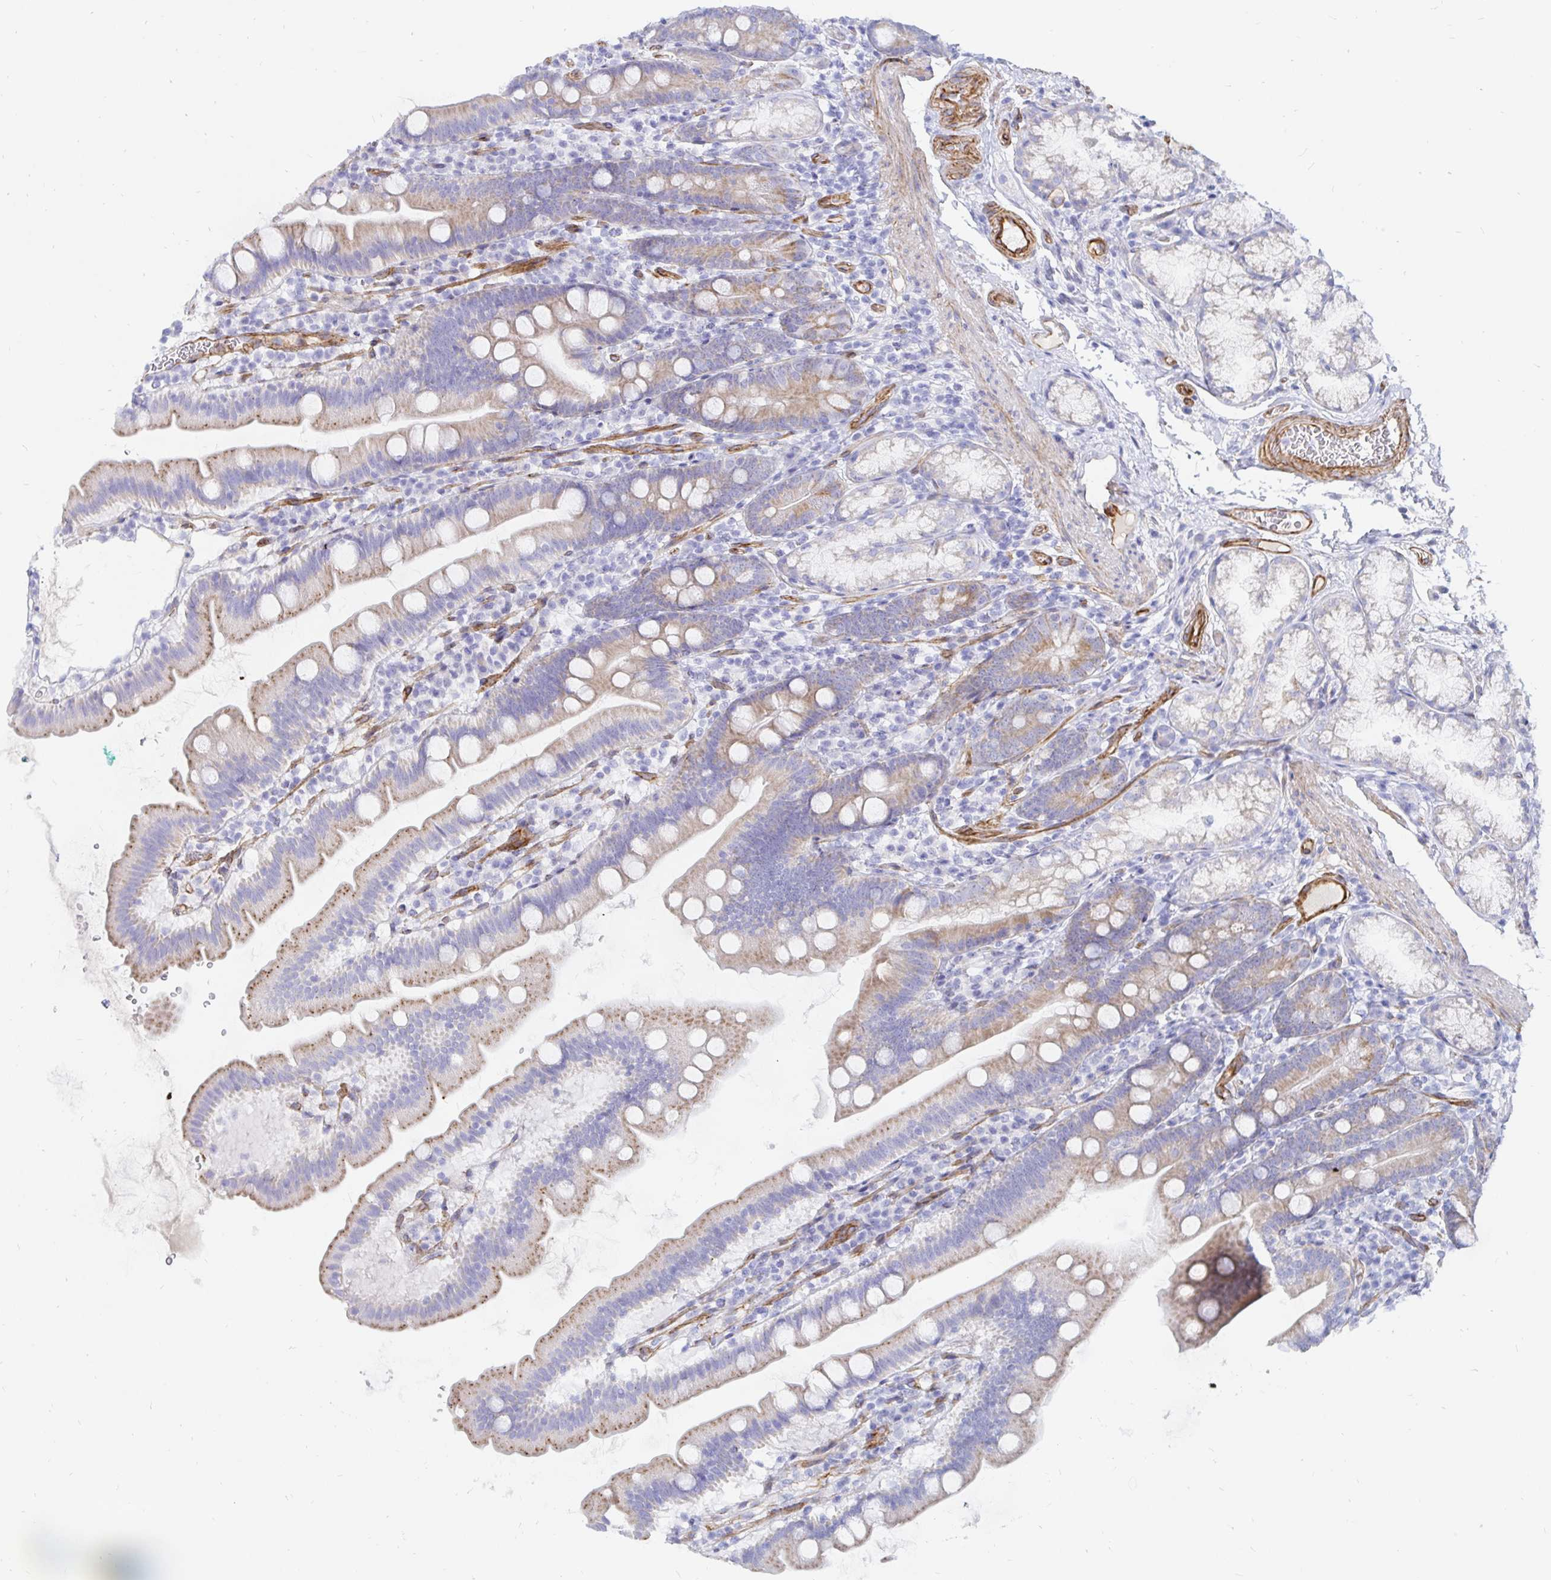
{"staining": {"intensity": "moderate", "quantity": "25%-75%", "location": "cytoplasmic/membranous"}, "tissue": "duodenum", "cell_type": "Glandular cells", "image_type": "normal", "snomed": [{"axis": "morphology", "description": "Normal tissue, NOS"}, {"axis": "topography", "description": "Duodenum"}], "caption": "An immunohistochemistry (IHC) micrograph of unremarkable tissue is shown. Protein staining in brown shows moderate cytoplasmic/membranous positivity in duodenum within glandular cells.", "gene": "COX16", "patient": {"sex": "female", "age": 67}}